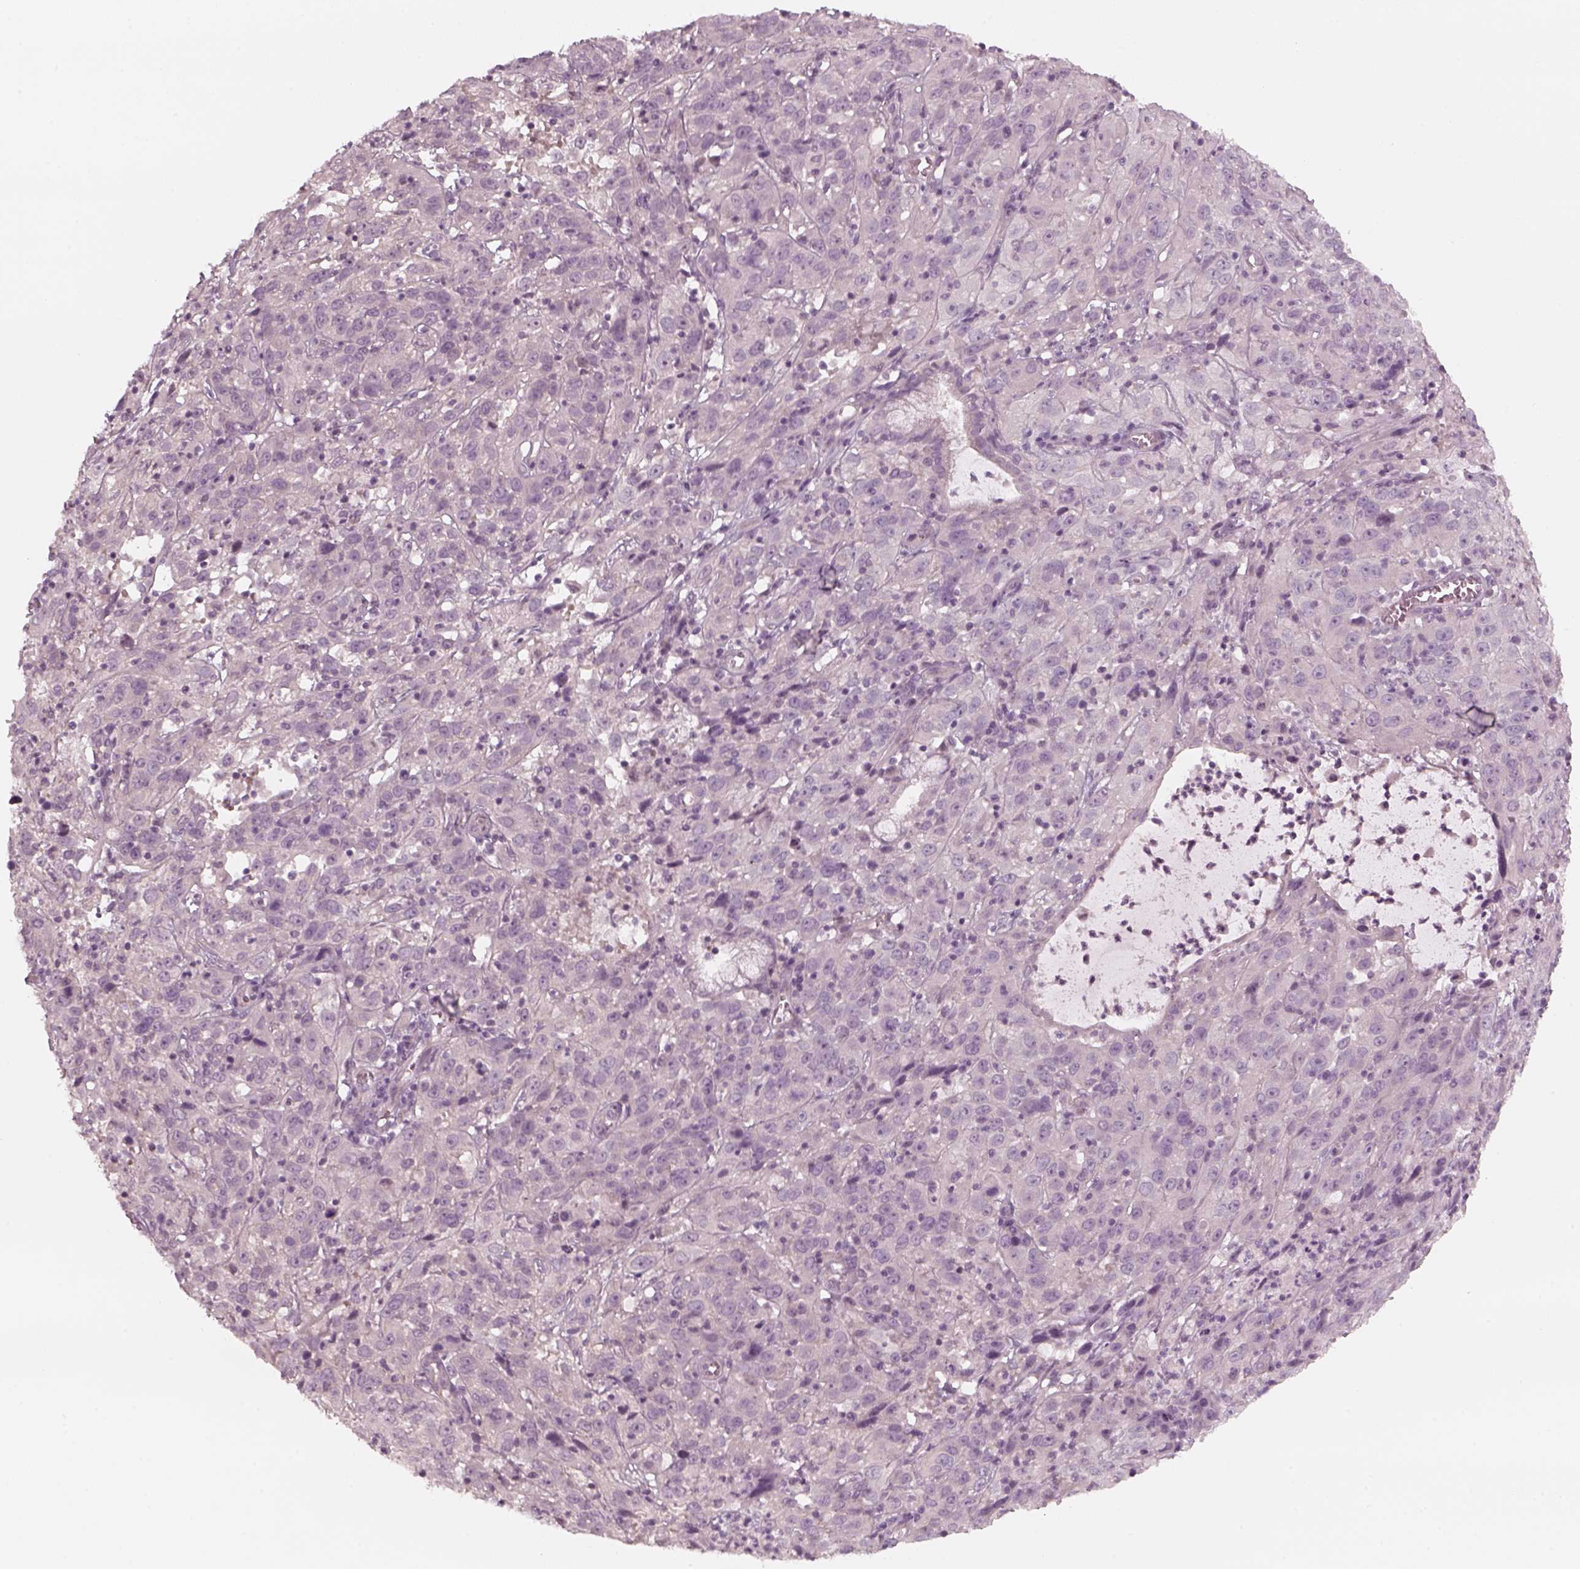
{"staining": {"intensity": "negative", "quantity": "none", "location": "none"}, "tissue": "cervical cancer", "cell_type": "Tumor cells", "image_type": "cancer", "snomed": [{"axis": "morphology", "description": "Squamous cell carcinoma, NOS"}, {"axis": "topography", "description": "Cervix"}], "caption": "High power microscopy histopathology image of an immunohistochemistry (IHC) photomicrograph of cervical squamous cell carcinoma, revealing no significant staining in tumor cells.", "gene": "PNMT", "patient": {"sex": "female", "age": 32}}